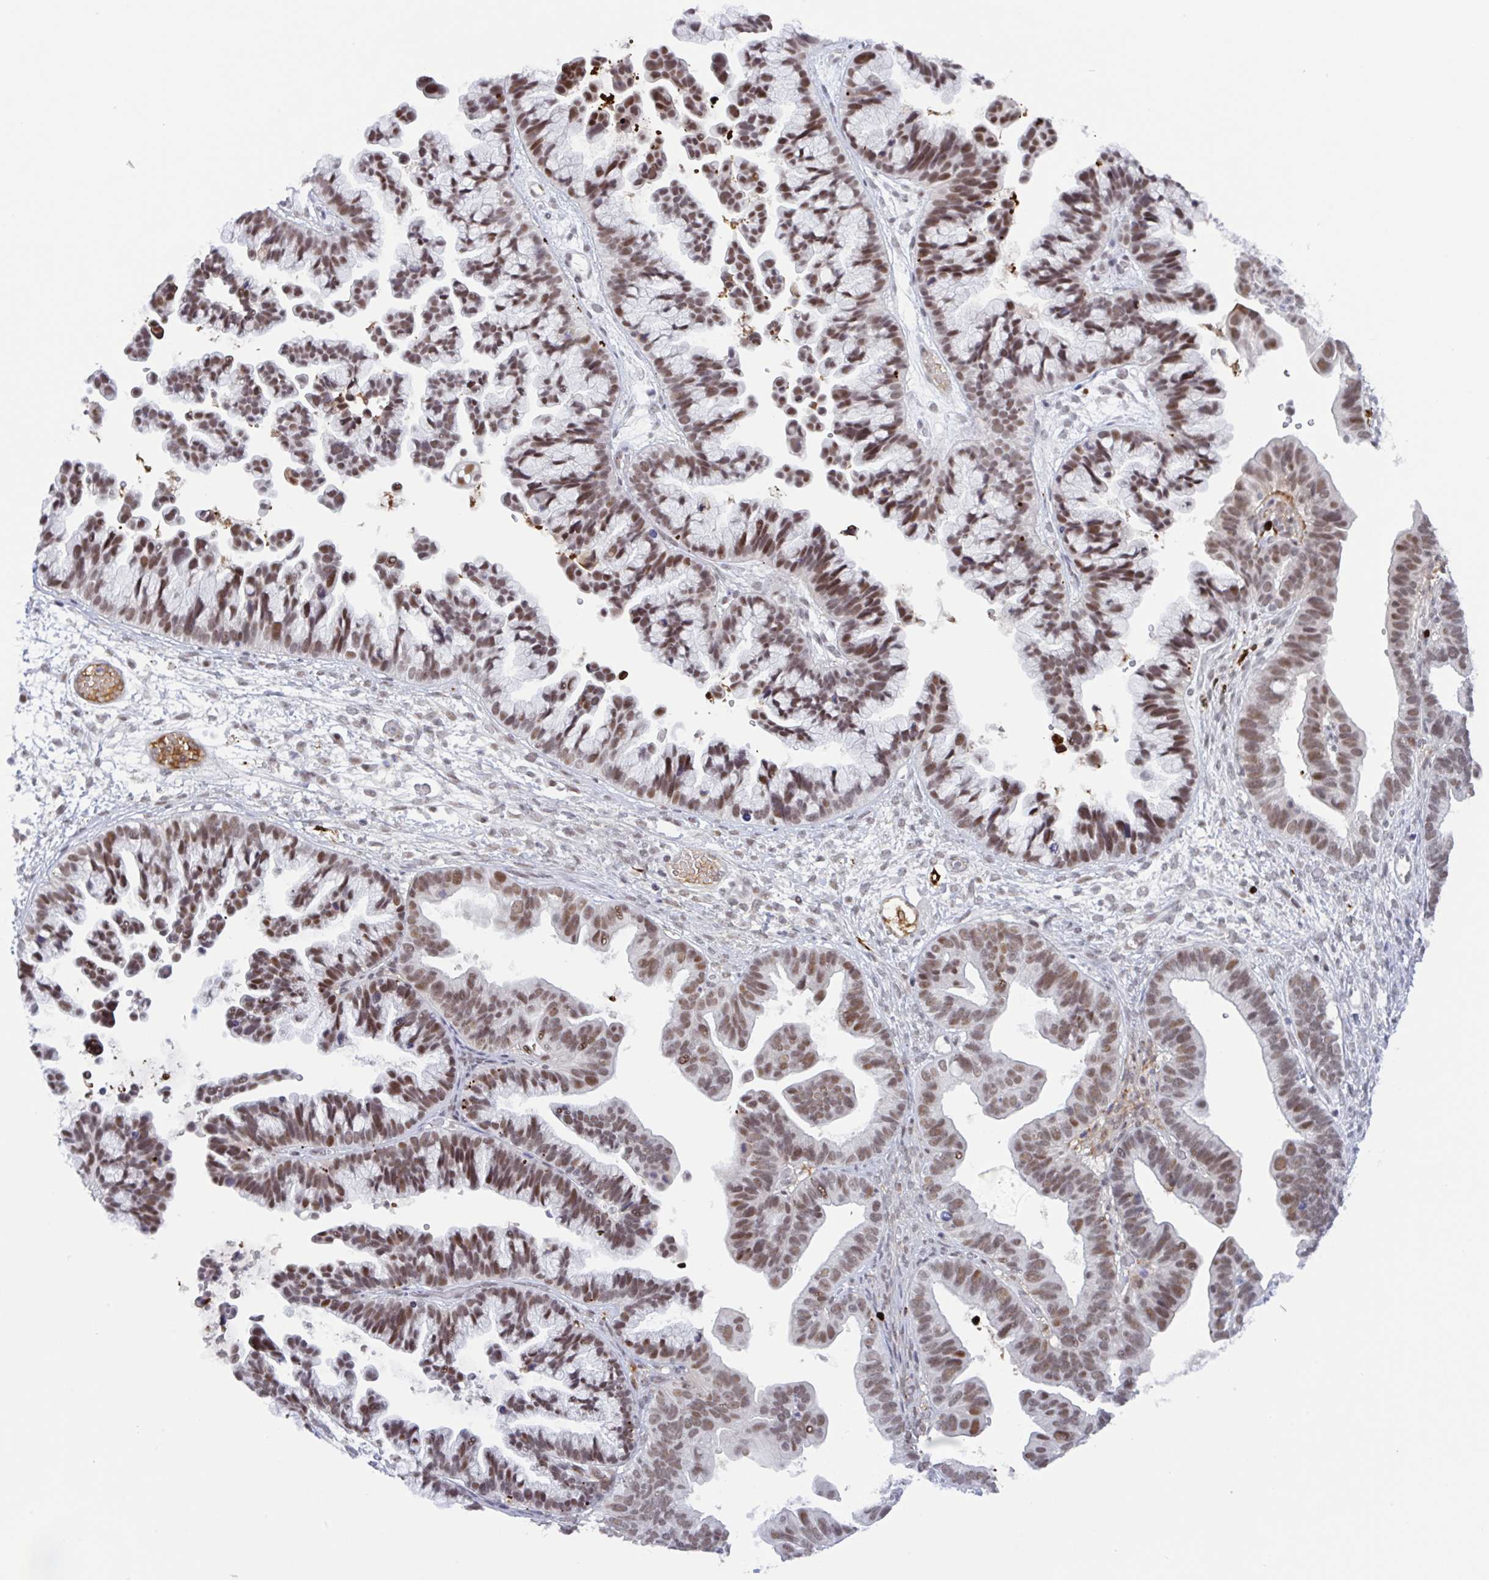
{"staining": {"intensity": "moderate", "quantity": ">75%", "location": "nuclear"}, "tissue": "ovarian cancer", "cell_type": "Tumor cells", "image_type": "cancer", "snomed": [{"axis": "morphology", "description": "Cystadenocarcinoma, serous, NOS"}, {"axis": "topography", "description": "Ovary"}], "caption": "An image showing moderate nuclear positivity in approximately >75% of tumor cells in ovarian cancer, as visualized by brown immunohistochemical staining.", "gene": "PLG", "patient": {"sex": "female", "age": 56}}